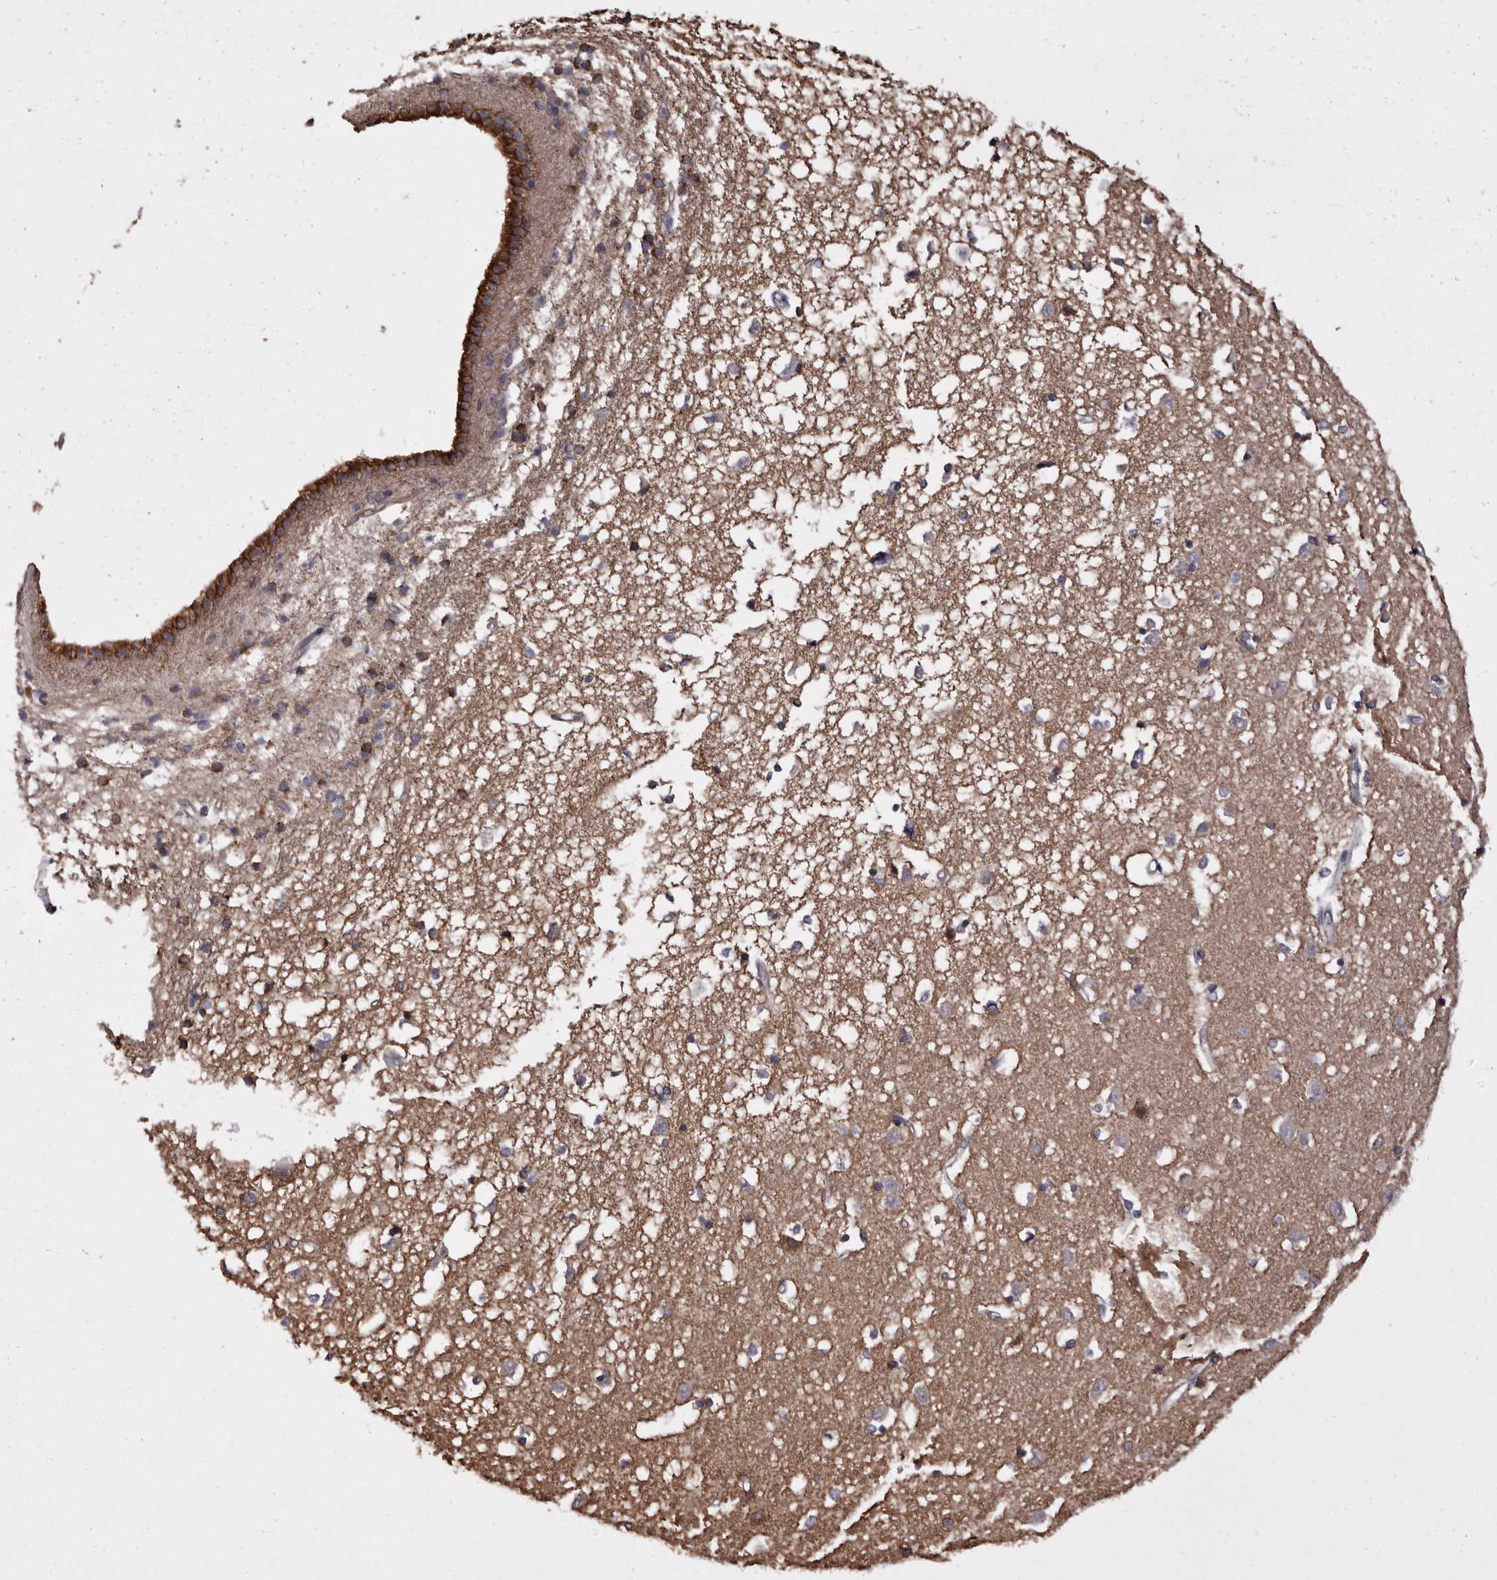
{"staining": {"intensity": "moderate", "quantity": "<25%", "location": "cytoplasmic/membranous"}, "tissue": "caudate", "cell_type": "Glial cells", "image_type": "normal", "snomed": [{"axis": "morphology", "description": "Normal tissue, NOS"}, {"axis": "topography", "description": "Lateral ventricle wall"}], "caption": "Brown immunohistochemical staining in normal human caudate shows moderate cytoplasmic/membranous positivity in approximately <25% of glial cells.", "gene": "TNNI1", "patient": {"sex": "male", "age": 45}}